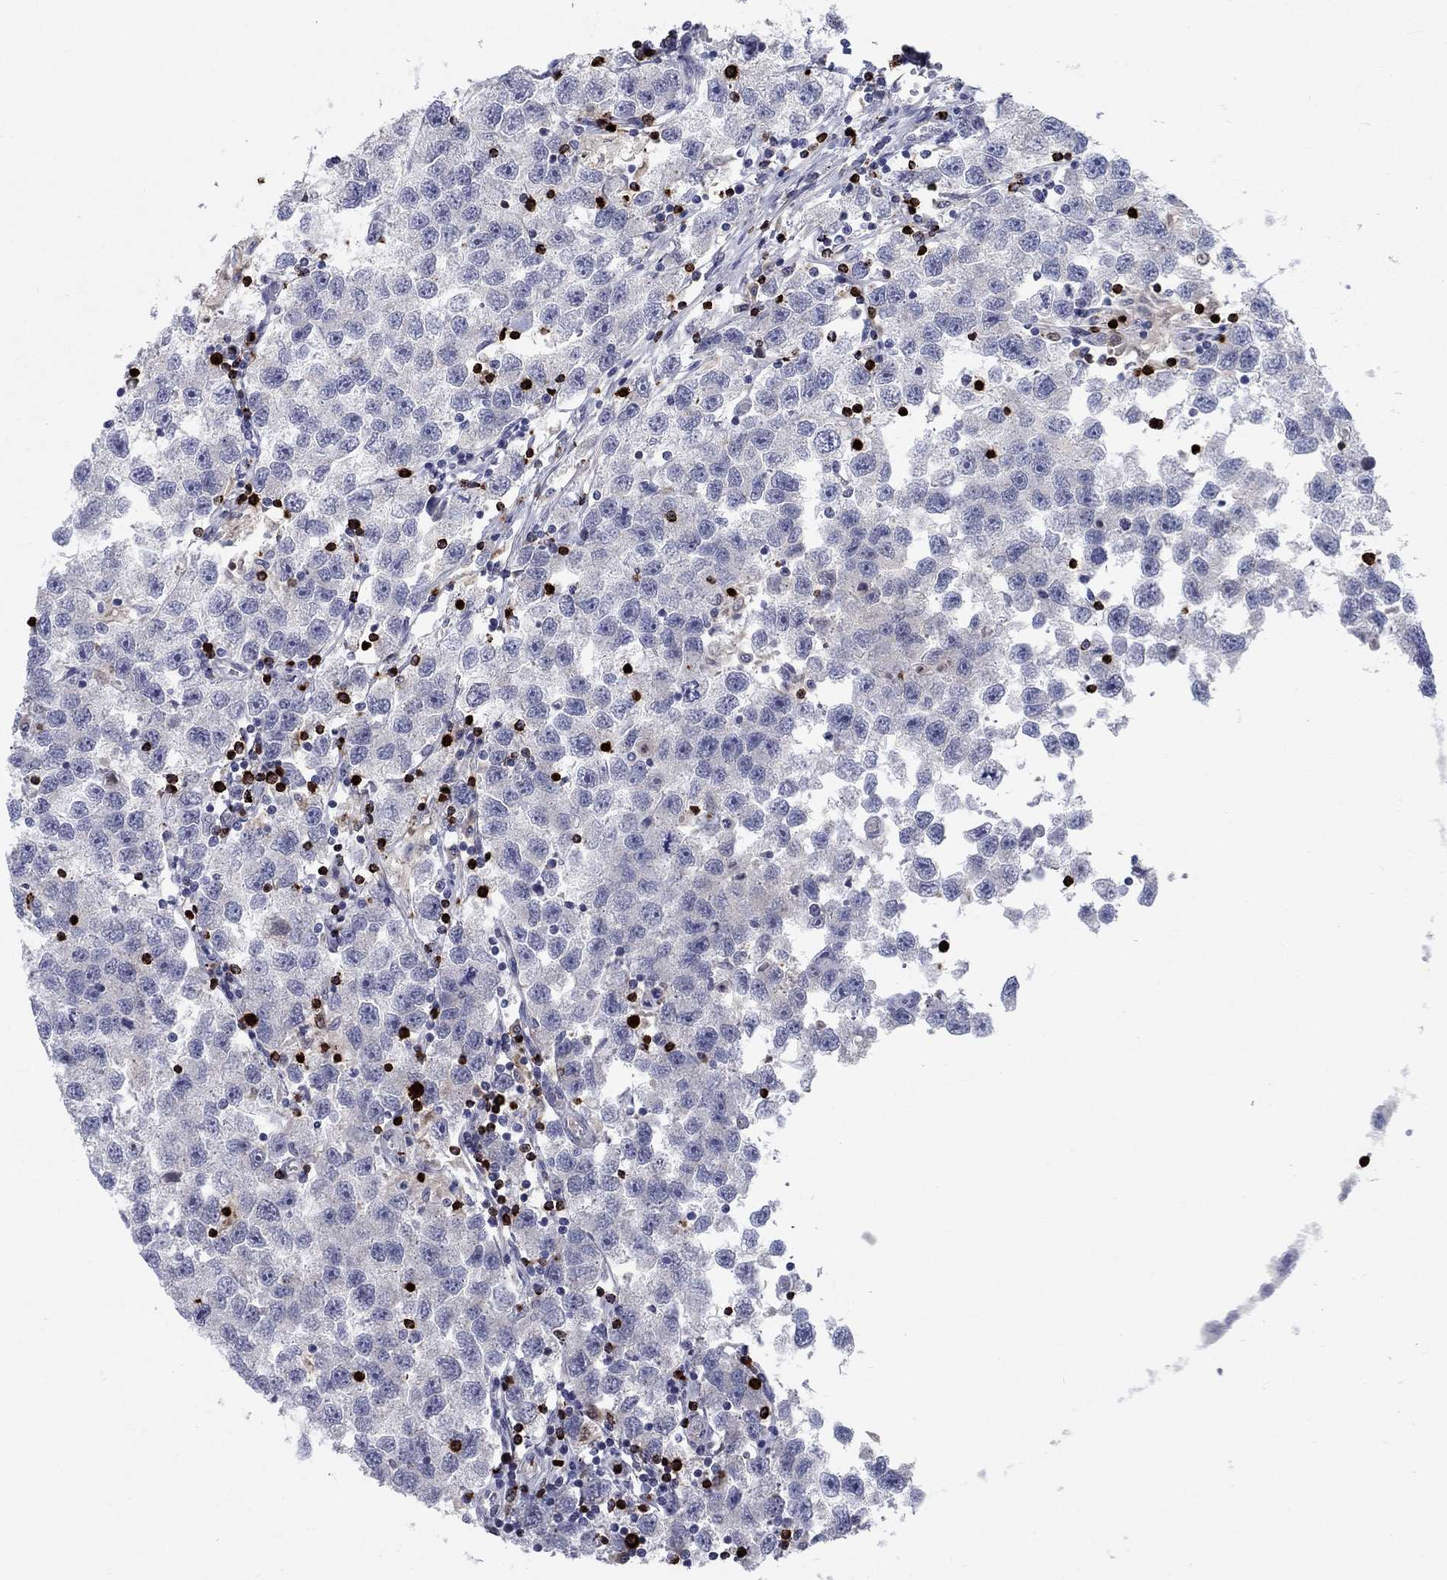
{"staining": {"intensity": "negative", "quantity": "none", "location": "none"}, "tissue": "testis cancer", "cell_type": "Tumor cells", "image_type": "cancer", "snomed": [{"axis": "morphology", "description": "Seminoma, NOS"}, {"axis": "topography", "description": "Testis"}], "caption": "Tumor cells are negative for brown protein staining in seminoma (testis). The staining is performed using DAB brown chromogen with nuclei counter-stained in using hematoxylin.", "gene": "GZMA", "patient": {"sex": "male", "age": 26}}